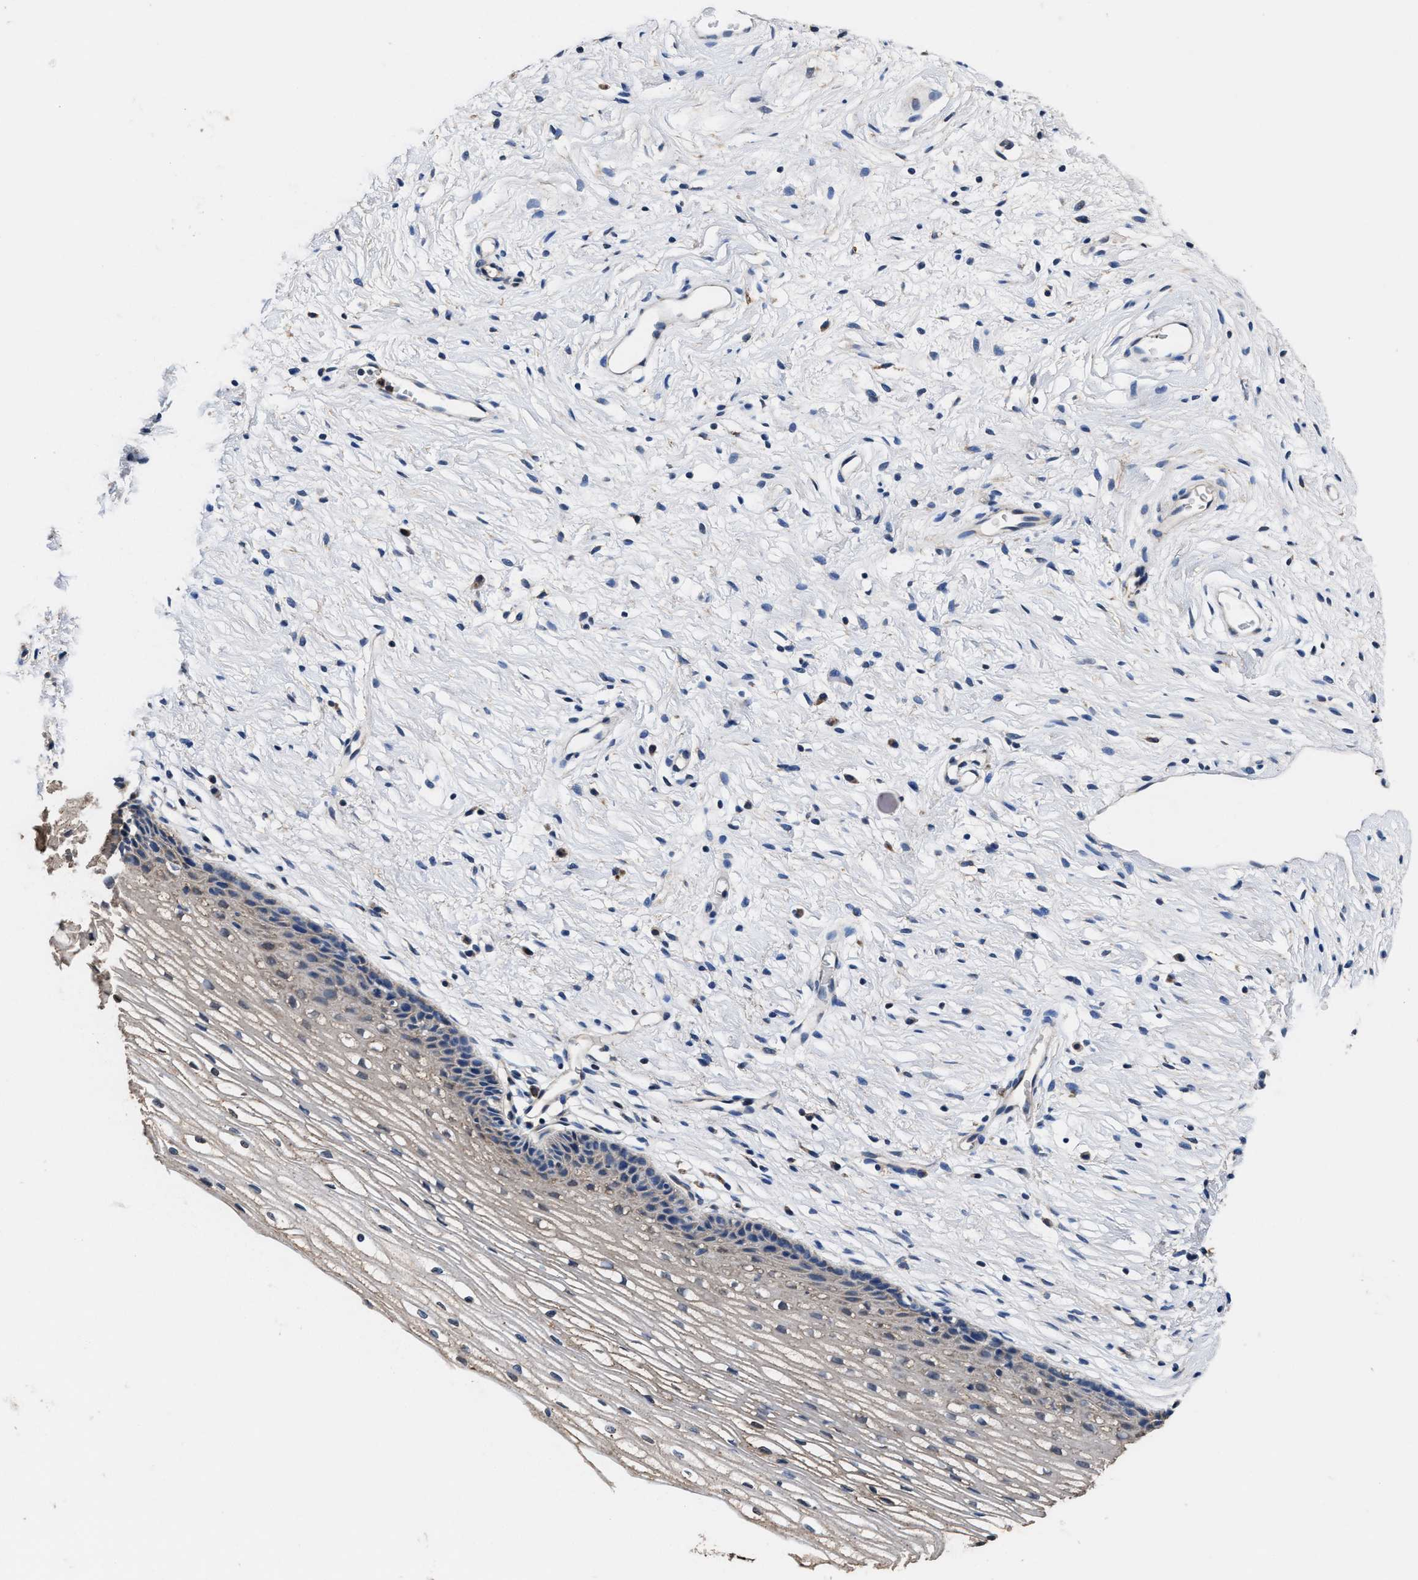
{"staining": {"intensity": "weak", "quantity": "<25%", "location": "cytoplasmic/membranous"}, "tissue": "cervix", "cell_type": "Glandular cells", "image_type": "normal", "snomed": [{"axis": "morphology", "description": "Normal tissue, NOS"}, {"axis": "topography", "description": "Cervix"}], "caption": "Human cervix stained for a protein using immunohistochemistry reveals no positivity in glandular cells.", "gene": "ACLY", "patient": {"sex": "female", "age": 77}}